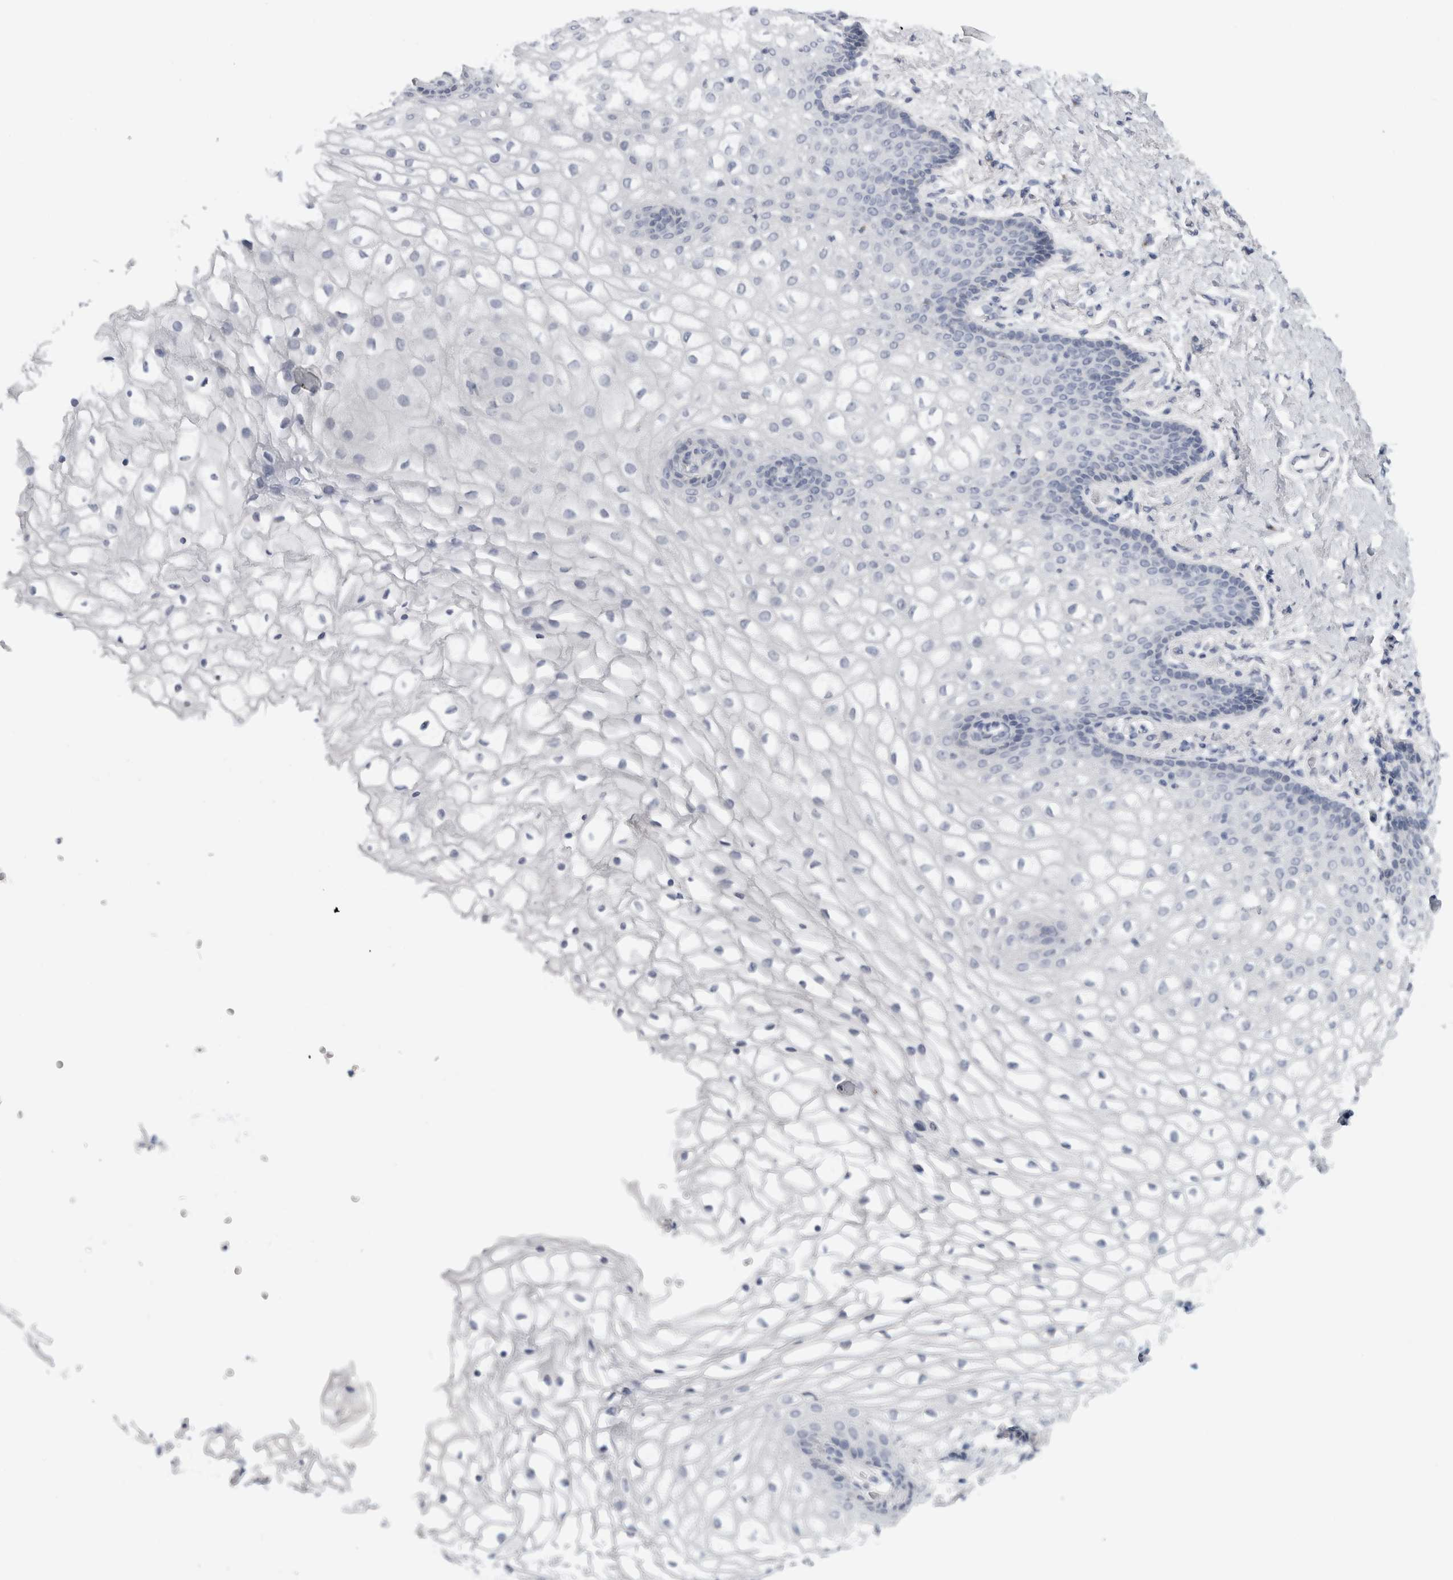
{"staining": {"intensity": "negative", "quantity": "none", "location": "none"}, "tissue": "vagina", "cell_type": "Squamous epithelial cells", "image_type": "normal", "snomed": [{"axis": "morphology", "description": "Normal tissue, NOS"}, {"axis": "topography", "description": "Vagina"}], "caption": "IHC of normal vagina shows no positivity in squamous epithelial cells.", "gene": "MGAT1", "patient": {"sex": "female", "age": 60}}